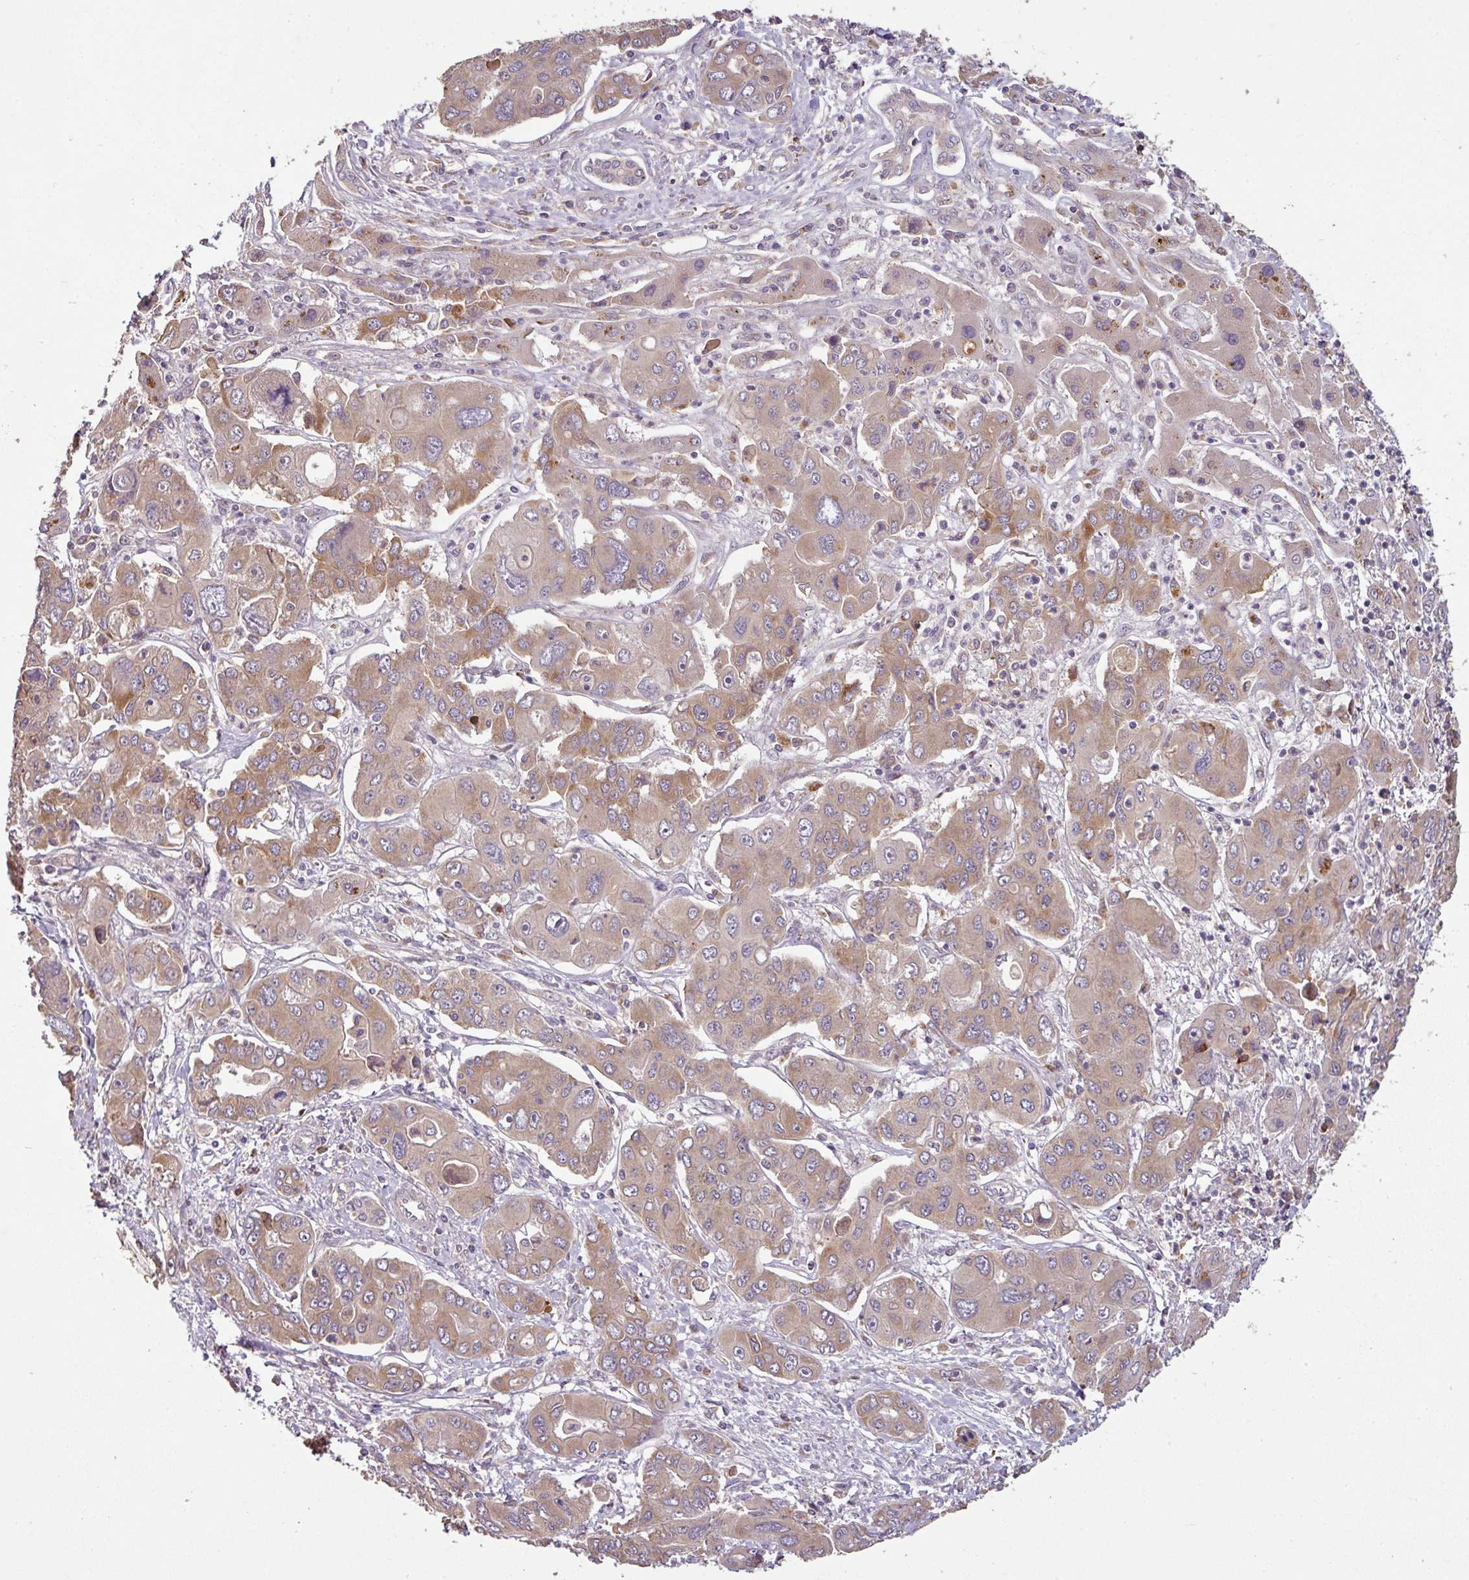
{"staining": {"intensity": "moderate", "quantity": ">75%", "location": "cytoplasmic/membranous"}, "tissue": "liver cancer", "cell_type": "Tumor cells", "image_type": "cancer", "snomed": [{"axis": "morphology", "description": "Cholangiocarcinoma"}, {"axis": "topography", "description": "Liver"}], "caption": "Liver cancer stained with DAB immunohistochemistry (IHC) demonstrates medium levels of moderate cytoplasmic/membranous positivity in approximately >75% of tumor cells.", "gene": "SPCS3", "patient": {"sex": "male", "age": 67}}